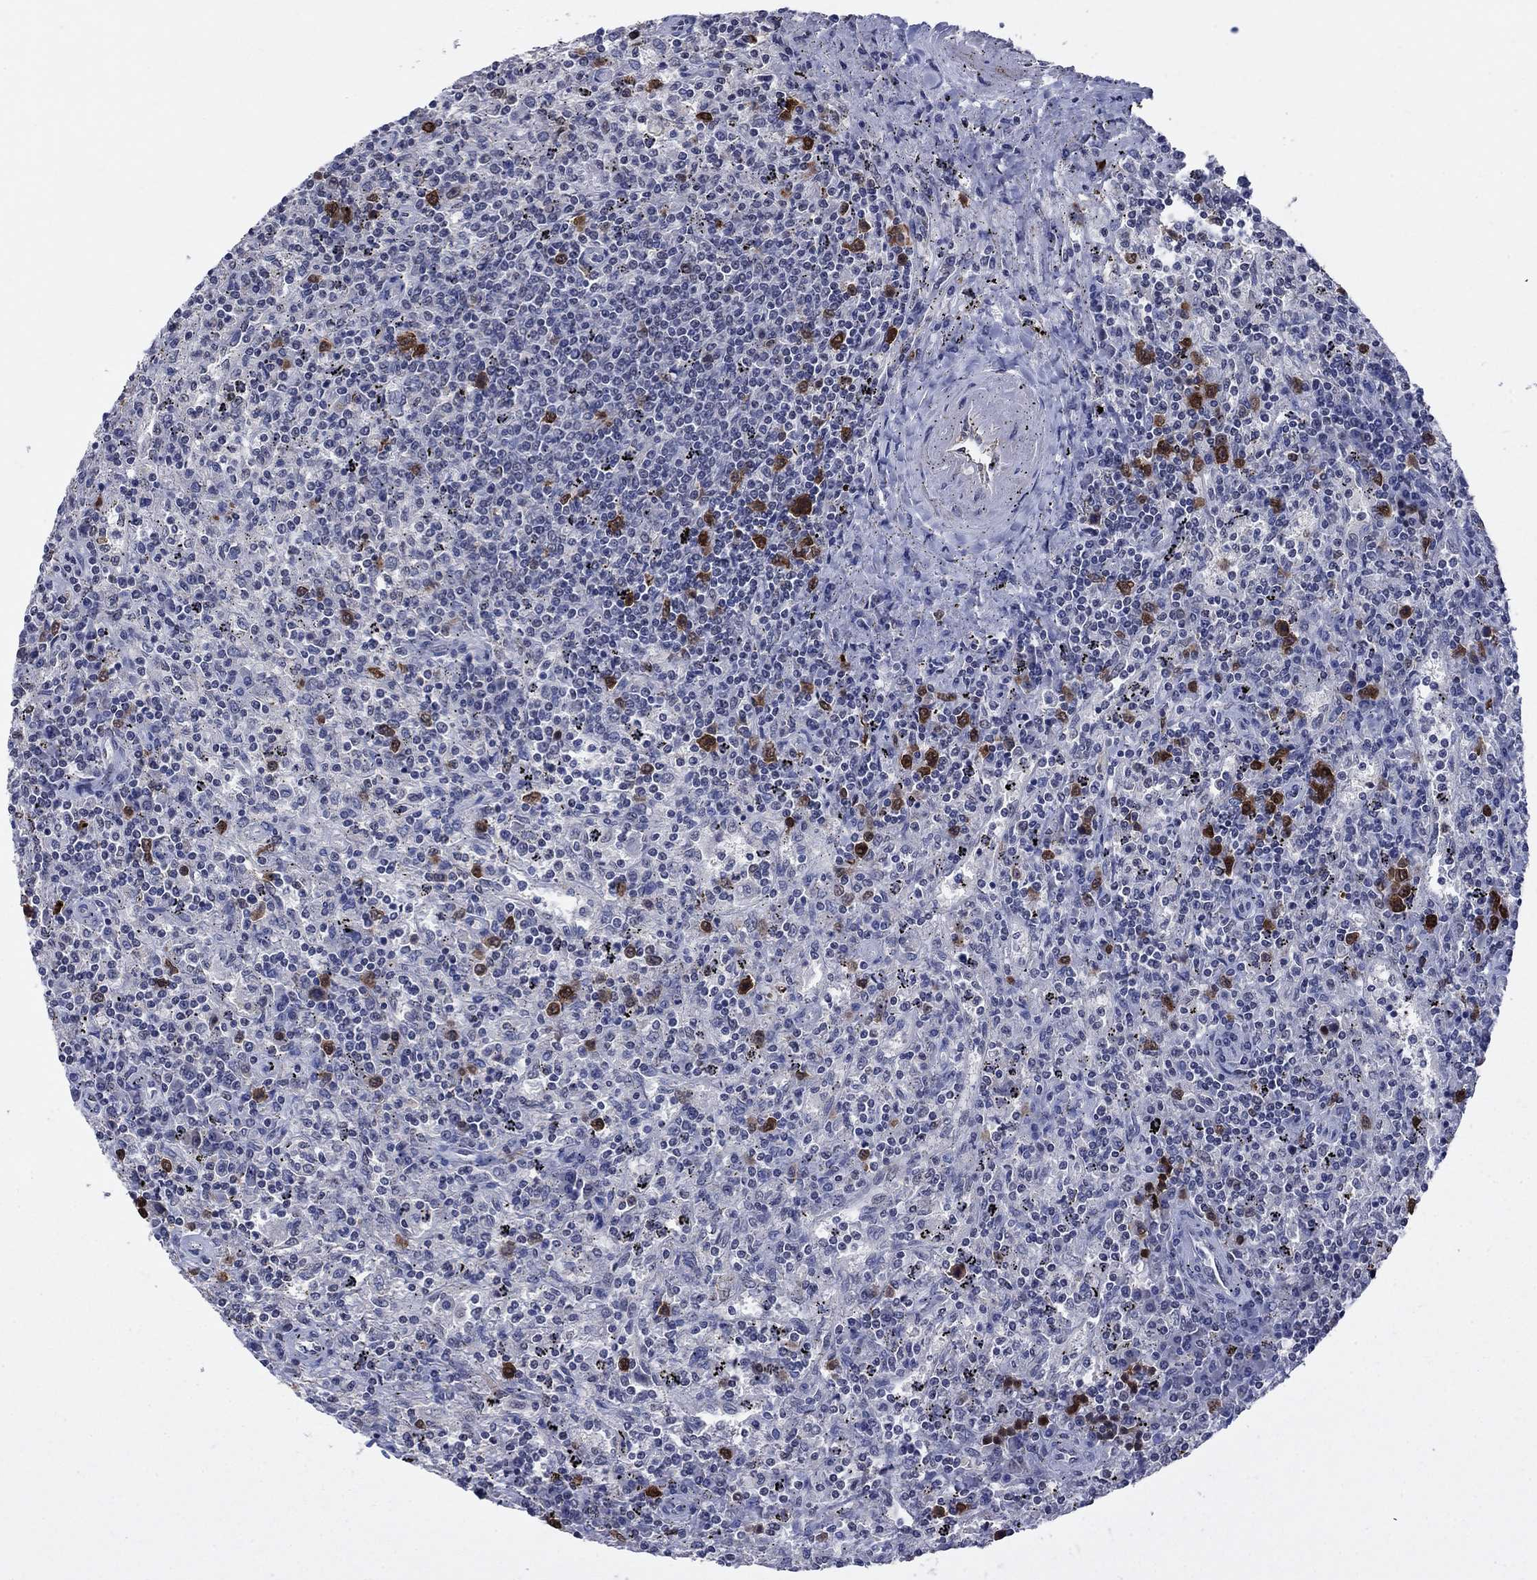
{"staining": {"intensity": "negative", "quantity": "none", "location": "none"}, "tissue": "lymphoma", "cell_type": "Tumor cells", "image_type": "cancer", "snomed": [{"axis": "morphology", "description": "Malignant lymphoma, non-Hodgkin's type, Low grade"}, {"axis": "topography", "description": "Spleen"}], "caption": "The immunohistochemistry (IHC) histopathology image has no significant positivity in tumor cells of low-grade malignant lymphoma, non-Hodgkin's type tissue.", "gene": "TYMS", "patient": {"sex": "male", "age": 62}}